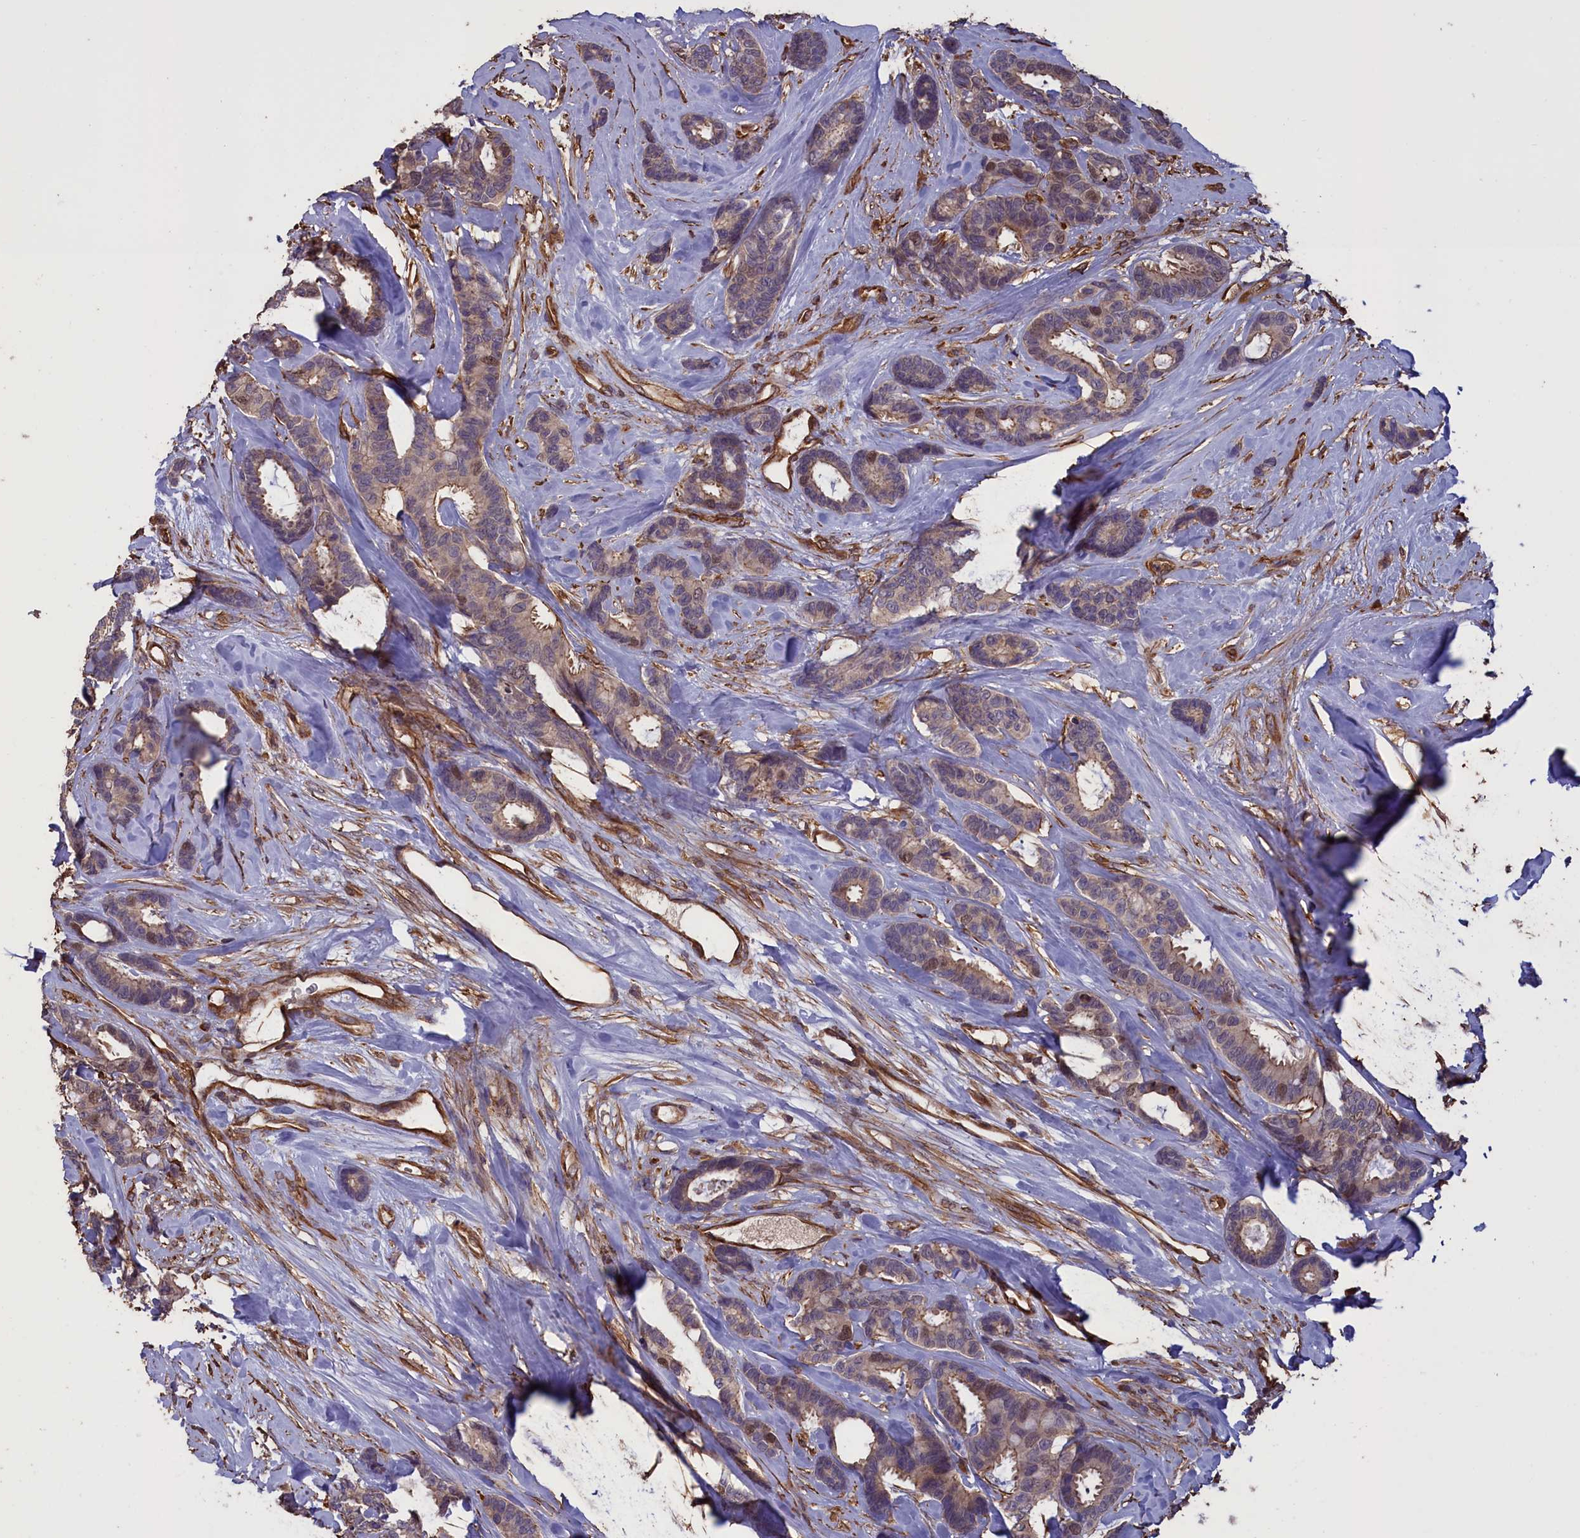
{"staining": {"intensity": "weak", "quantity": "<25%", "location": "cytoplasmic/membranous,nuclear"}, "tissue": "breast cancer", "cell_type": "Tumor cells", "image_type": "cancer", "snomed": [{"axis": "morphology", "description": "Duct carcinoma"}, {"axis": "topography", "description": "Breast"}], "caption": "Protein analysis of breast invasive ductal carcinoma demonstrates no significant staining in tumor cells.", "gene": "DAPK3", "patient": {"sex": "female", "age": 87}}